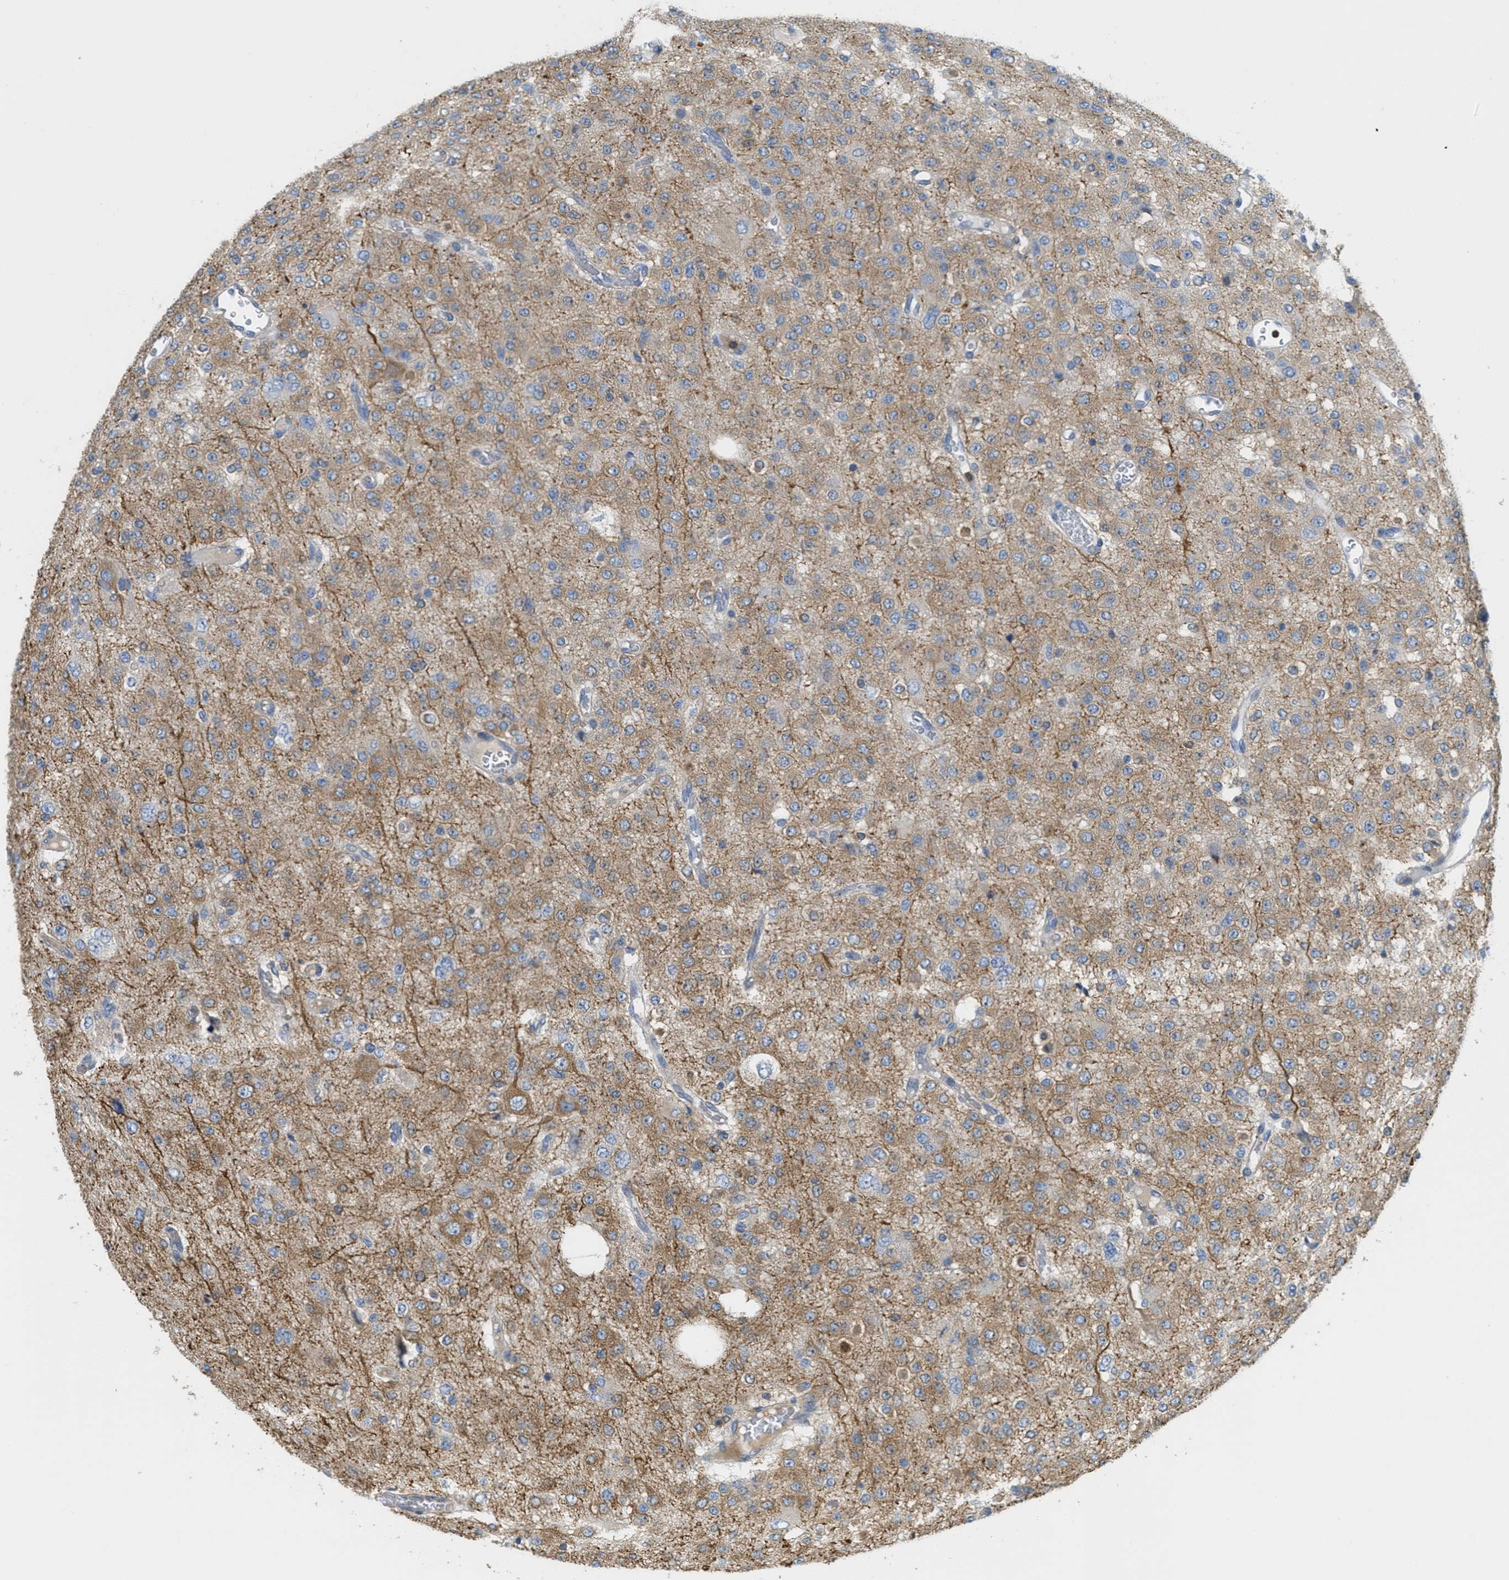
{"staining": {"intensity": "weak", "quantity": "25%-75%", "location": "cytoplasmic/membranous"}, "tissue": "glioma", "cell_type": "Tumor cells", "image_type": "cancer", "snomed": [{"axis": "morphology", "description": "Glioma, malignant, Low grade"}, {"axis": "topography", "description": "Brain"}], "caption": "High-power microscopy captured an immunohistochemistry image of malignant low-grade glioma, revealing weak cytoplasmic/membranous expression in about 25%-75% of tumor cells. The protein is shown in brown color, while the nuclei are stained blue.", "gene": "GRIK2", "patient": {"sex": "male", "age": 38}}